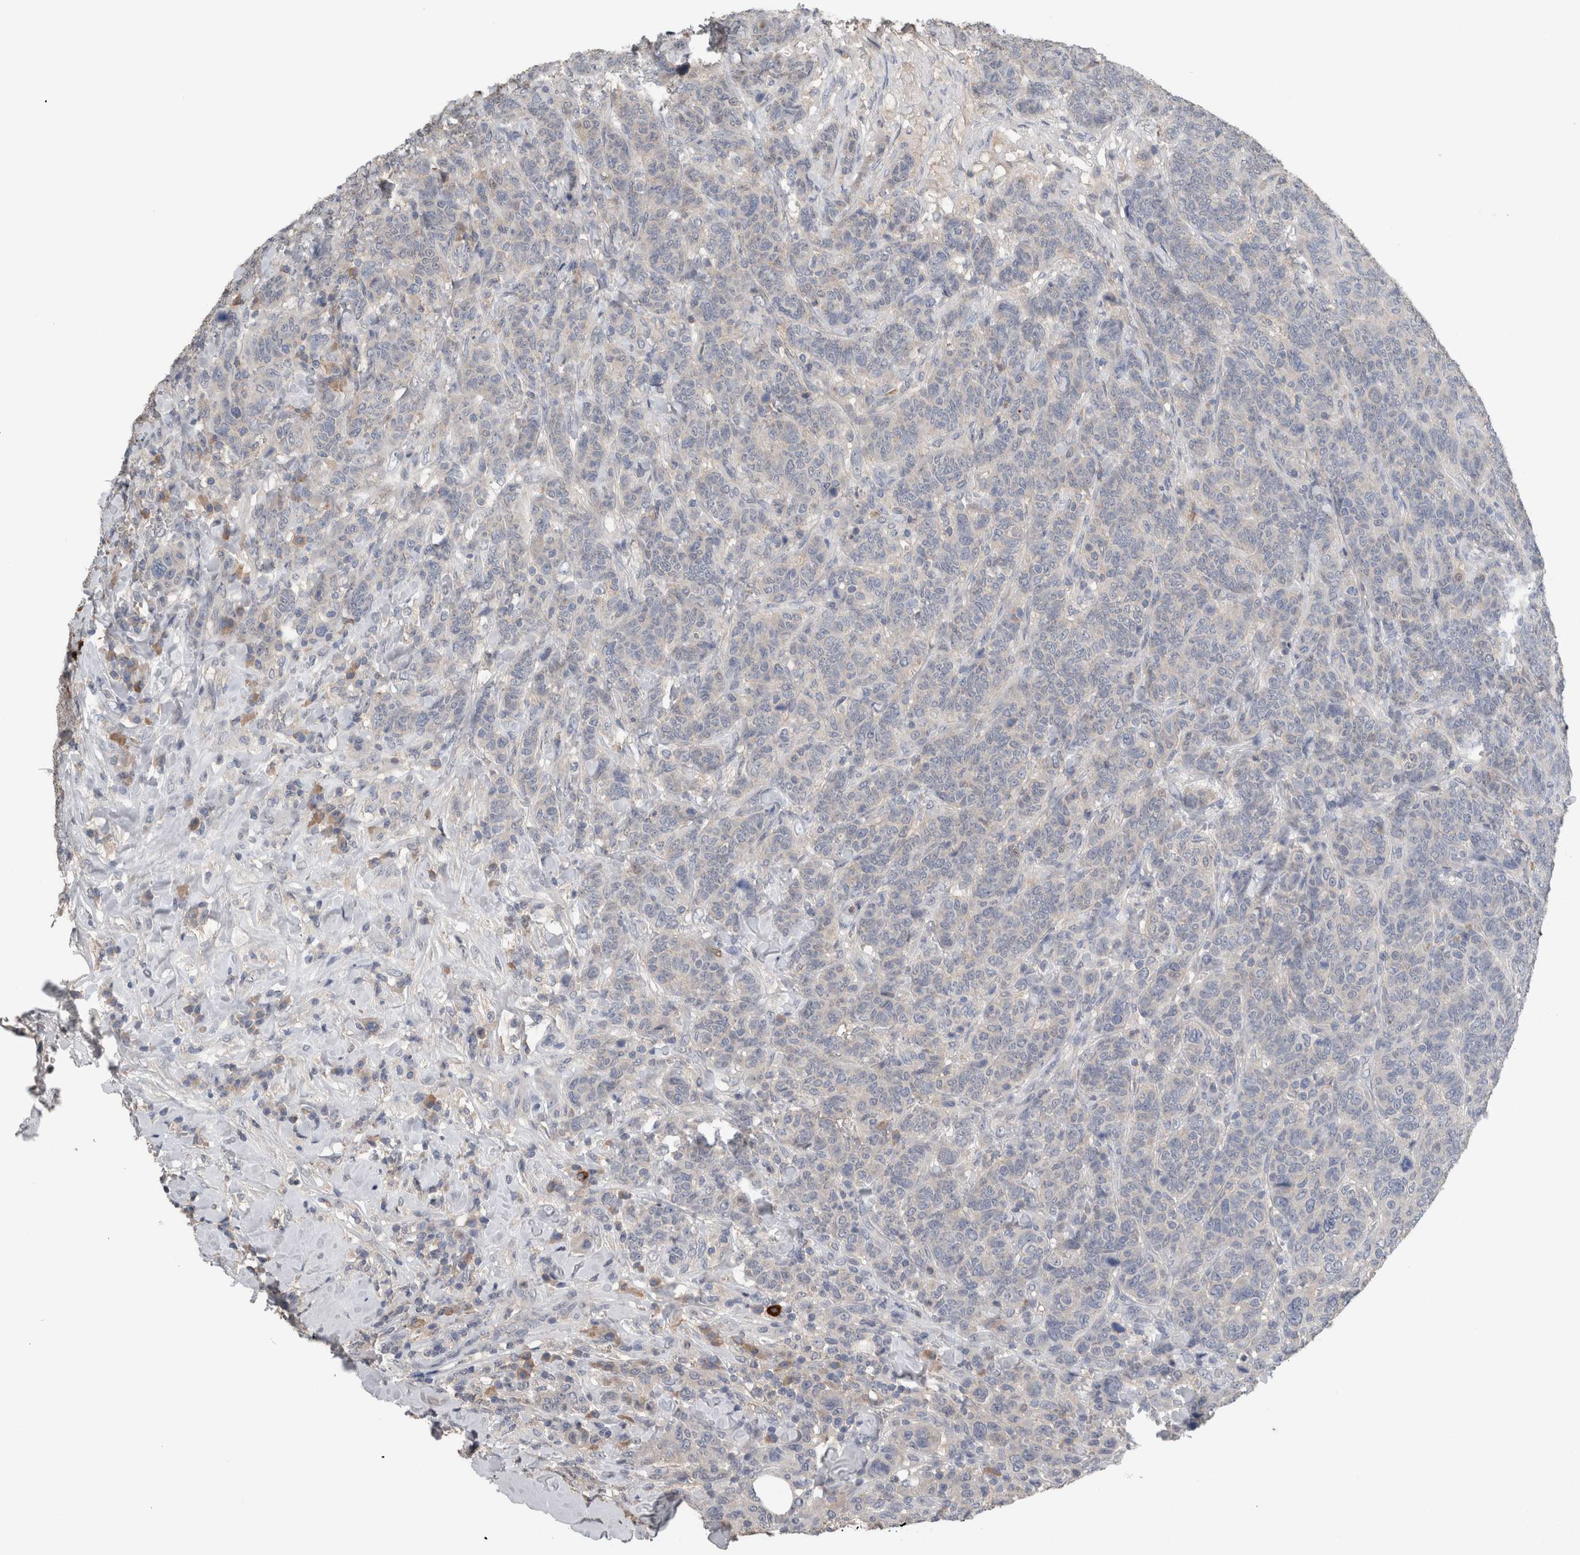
{"staining": {"intensity": "negative", "quantity": "none", "location": "none"}, "tissue": "breast cancer", "cell_type": "Tumor cells", "image_type": "cancer", "snomed": [{"axis": "morphology", "description": "Duct carcinoma"}, {"axis": "topography", "description": "Breast"}], "caption": "Immunohistochemistry image of neoplastic tissue: invasive ductal carcinoma (breast) stained with DAB exhibits no significant protein positivity in tumor cells. (Stains: DAB (3,3'-diaminobenzidine) immunohistochemistry (IHC) with hematoxylin counter stain, Microscopy: brightfield microscopy at high magnification).", "gene": "CRNN", "patient": {"sex": "female", "age": 37}}